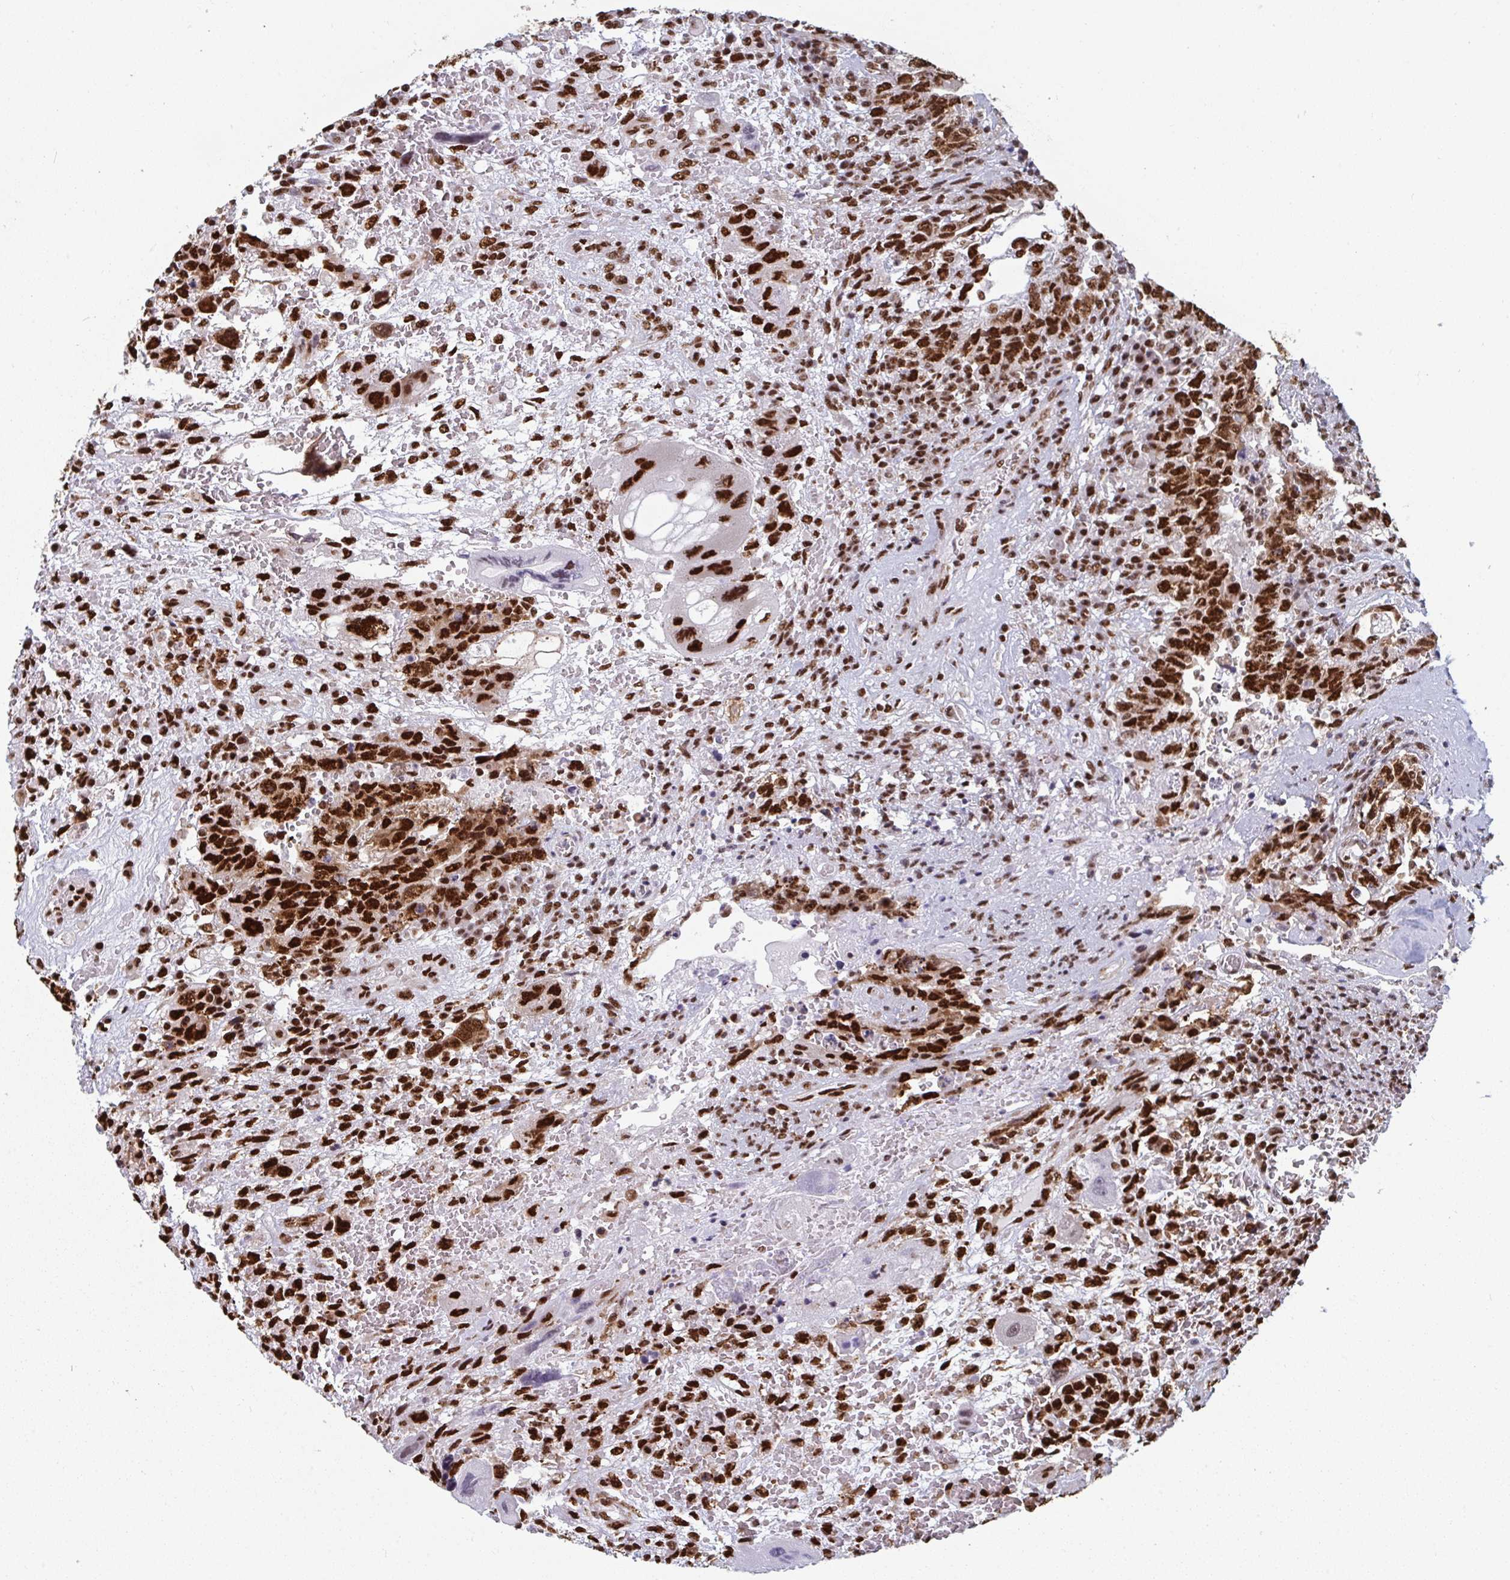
{"staining": {"intensity": "strong", "quantity": ">75%", "location": "nuclear"}, "tissue": "testis cancer", "cell_type": "Tumor cells", "image_type": "cancer", "snomed": [{"axis": "morphology", "description": "Carcinoma, Embryonal, NOS"}, {"axis": "topography", "description": "Testis"}], "caption": "Brown immunohistochemical staining in testis cancer displays strong nuclear expression in approximately >75% of tumor cells.", "gene": "GAR1", "patient": {"sex": "male", "age": 26}}